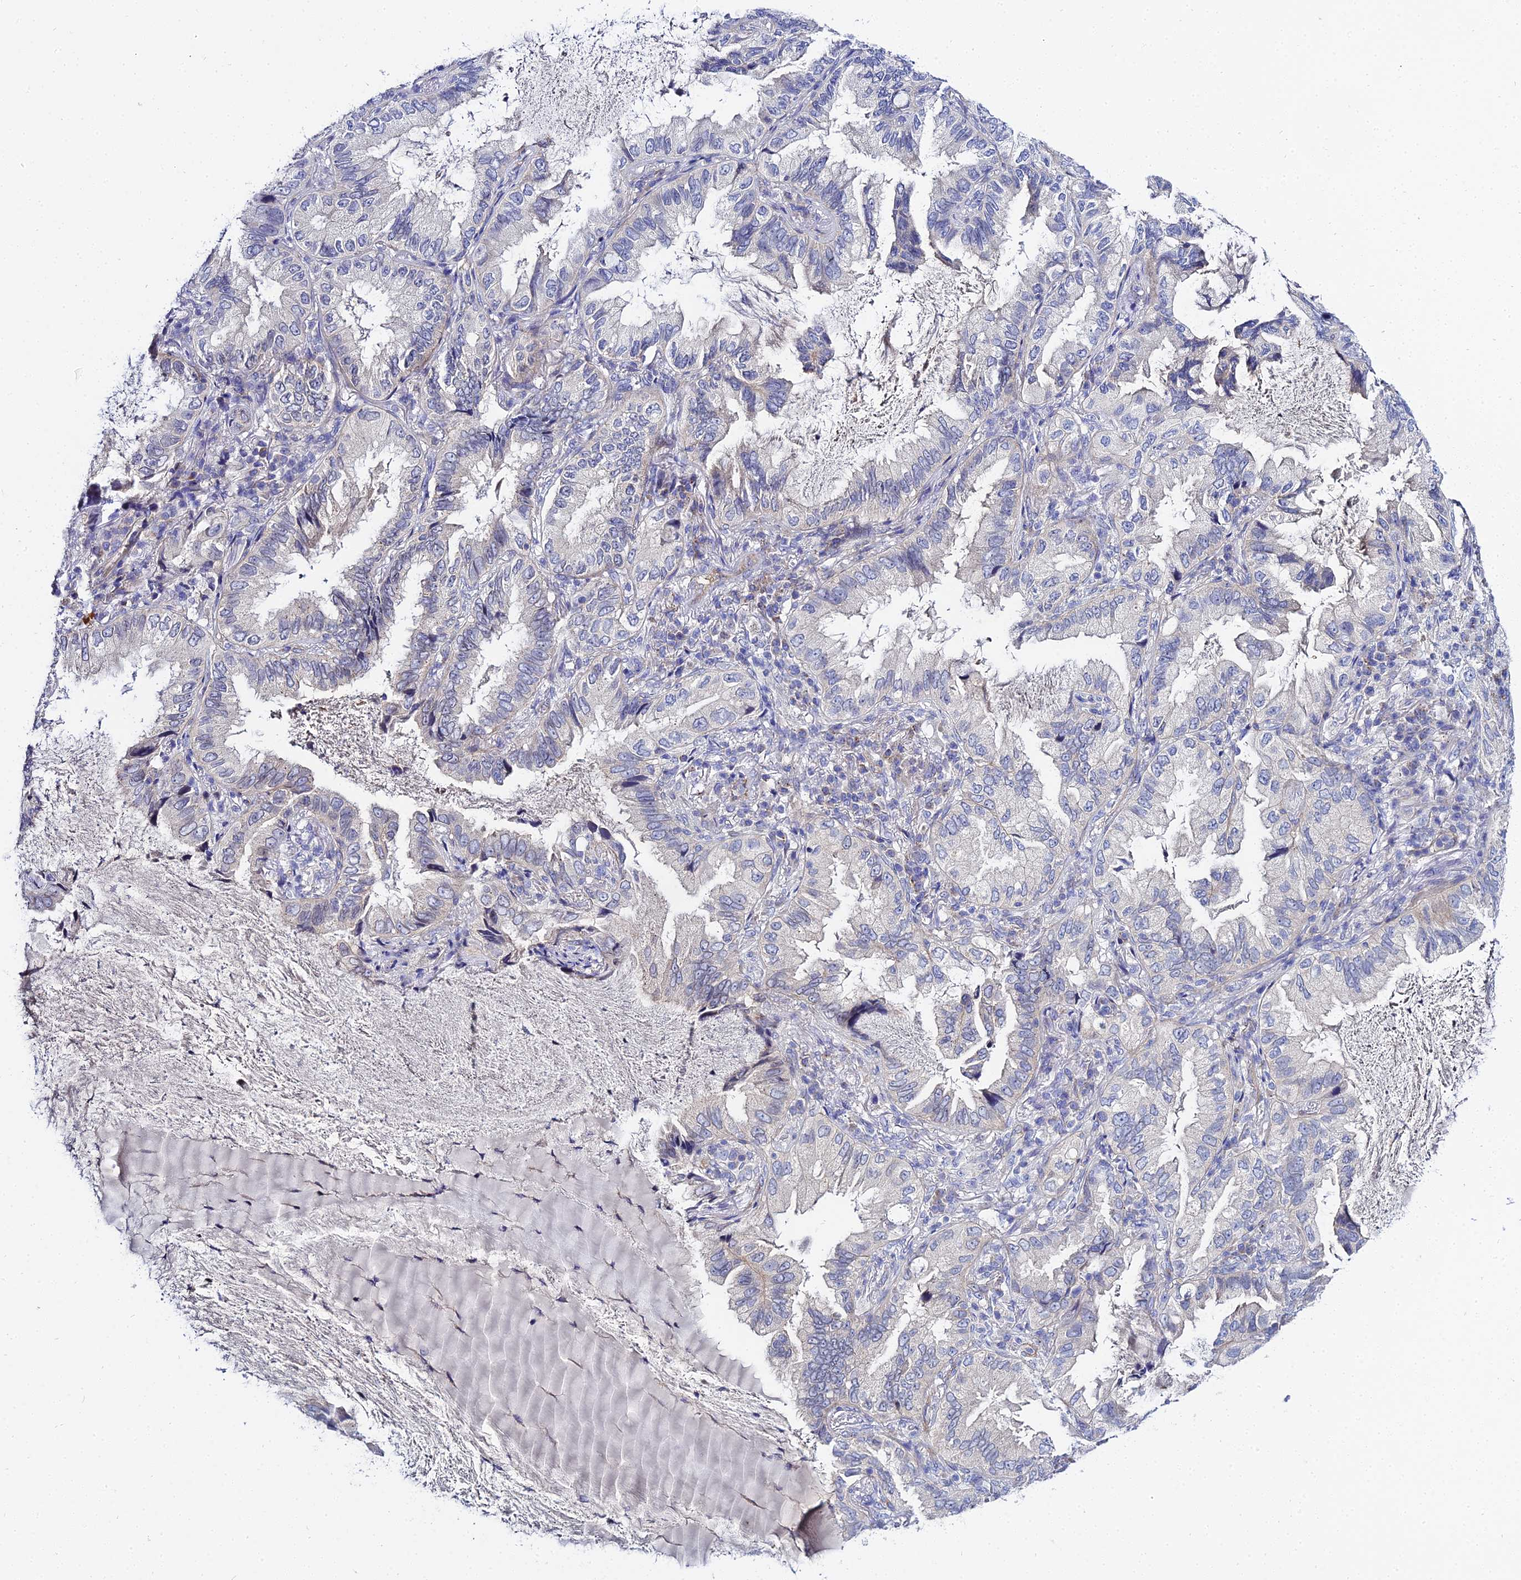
{"staining": {"intensity": "negative", "quantity": "none", "location": "none"}, "tissue": "lung cancer", "cell_type": "Tumor cells", "image_type": "cancer", "snomed": [{"axis": "morphology", "description": "Adenocarcinoma, NOS"}, {"axis": "topography", "description": "Lung"}], "caption": "Photomicrograph shows no significant protein expression in tumor cells of lung adenocarcinoma. The staining was performed using DAB to visualize the protein expression in brown, while the nuclei were stained in blue with hematoxylin (Magnification: 20x).", "gene": "APOBEC3H", "patient": {"sex": "female", "age": 69}}